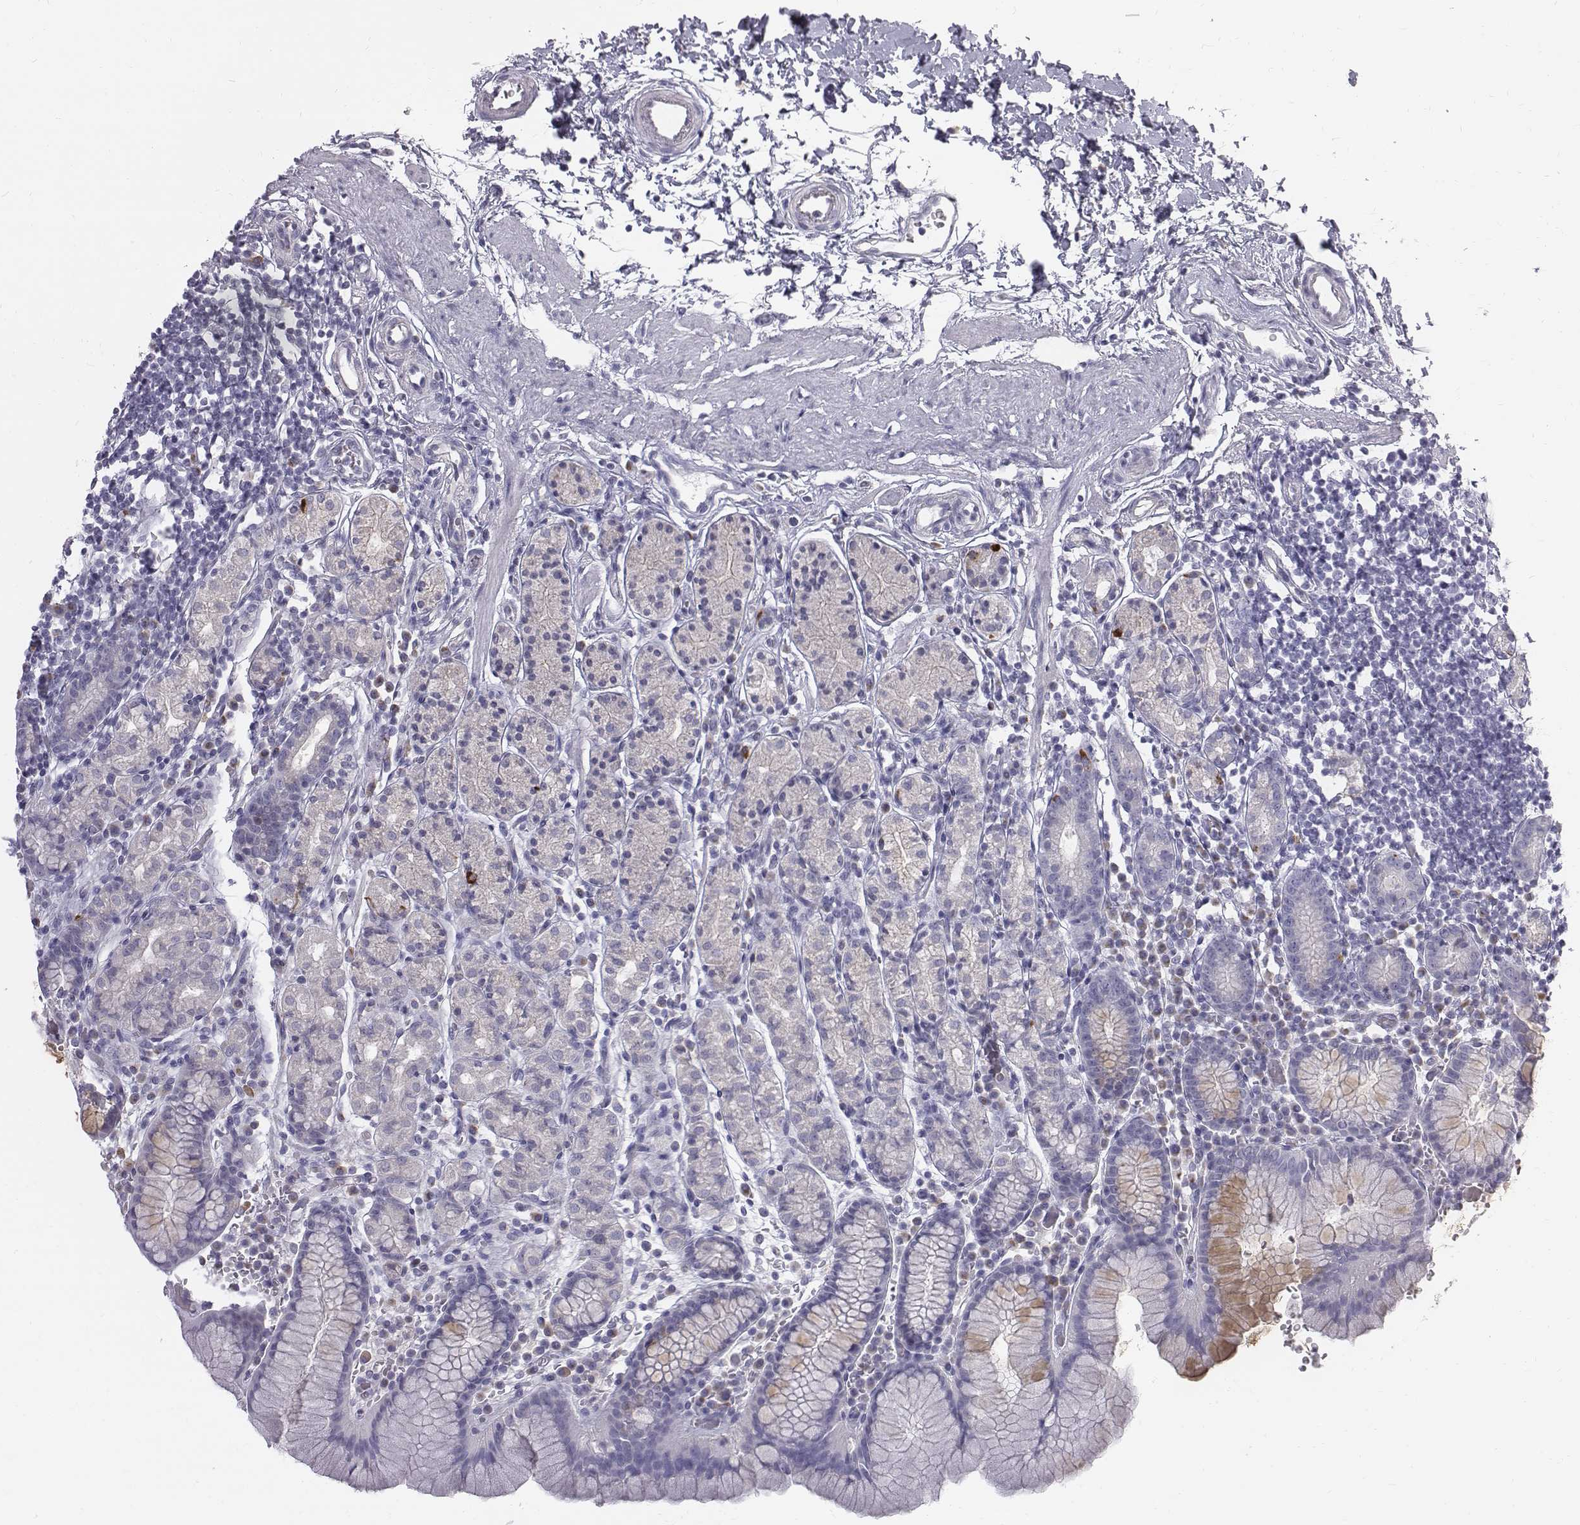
{"staining": {"intensity": "weak", "quantity": "<25%", "location": "cytoplasmic/membranous"}, "tissue": "stomach", "cell_type": "Glandular cells", "image_type": "normal", "snomed": [{"axis": "morphology", "description": "Normal tissue, NOS"}, {"axis": "topography", "description": "Stomach, upper"}, {"axis": "topography", "description": "Stomach"}], "caption": "Immunohistochemistry micrograph of normal stomach stained for a protein (brown), which reveals no staining in glandular cells. (DAB IHC with hematoxylin counter stain).", "gene": "C6orf58", "patient": {"sex": "male", "age": 62}}